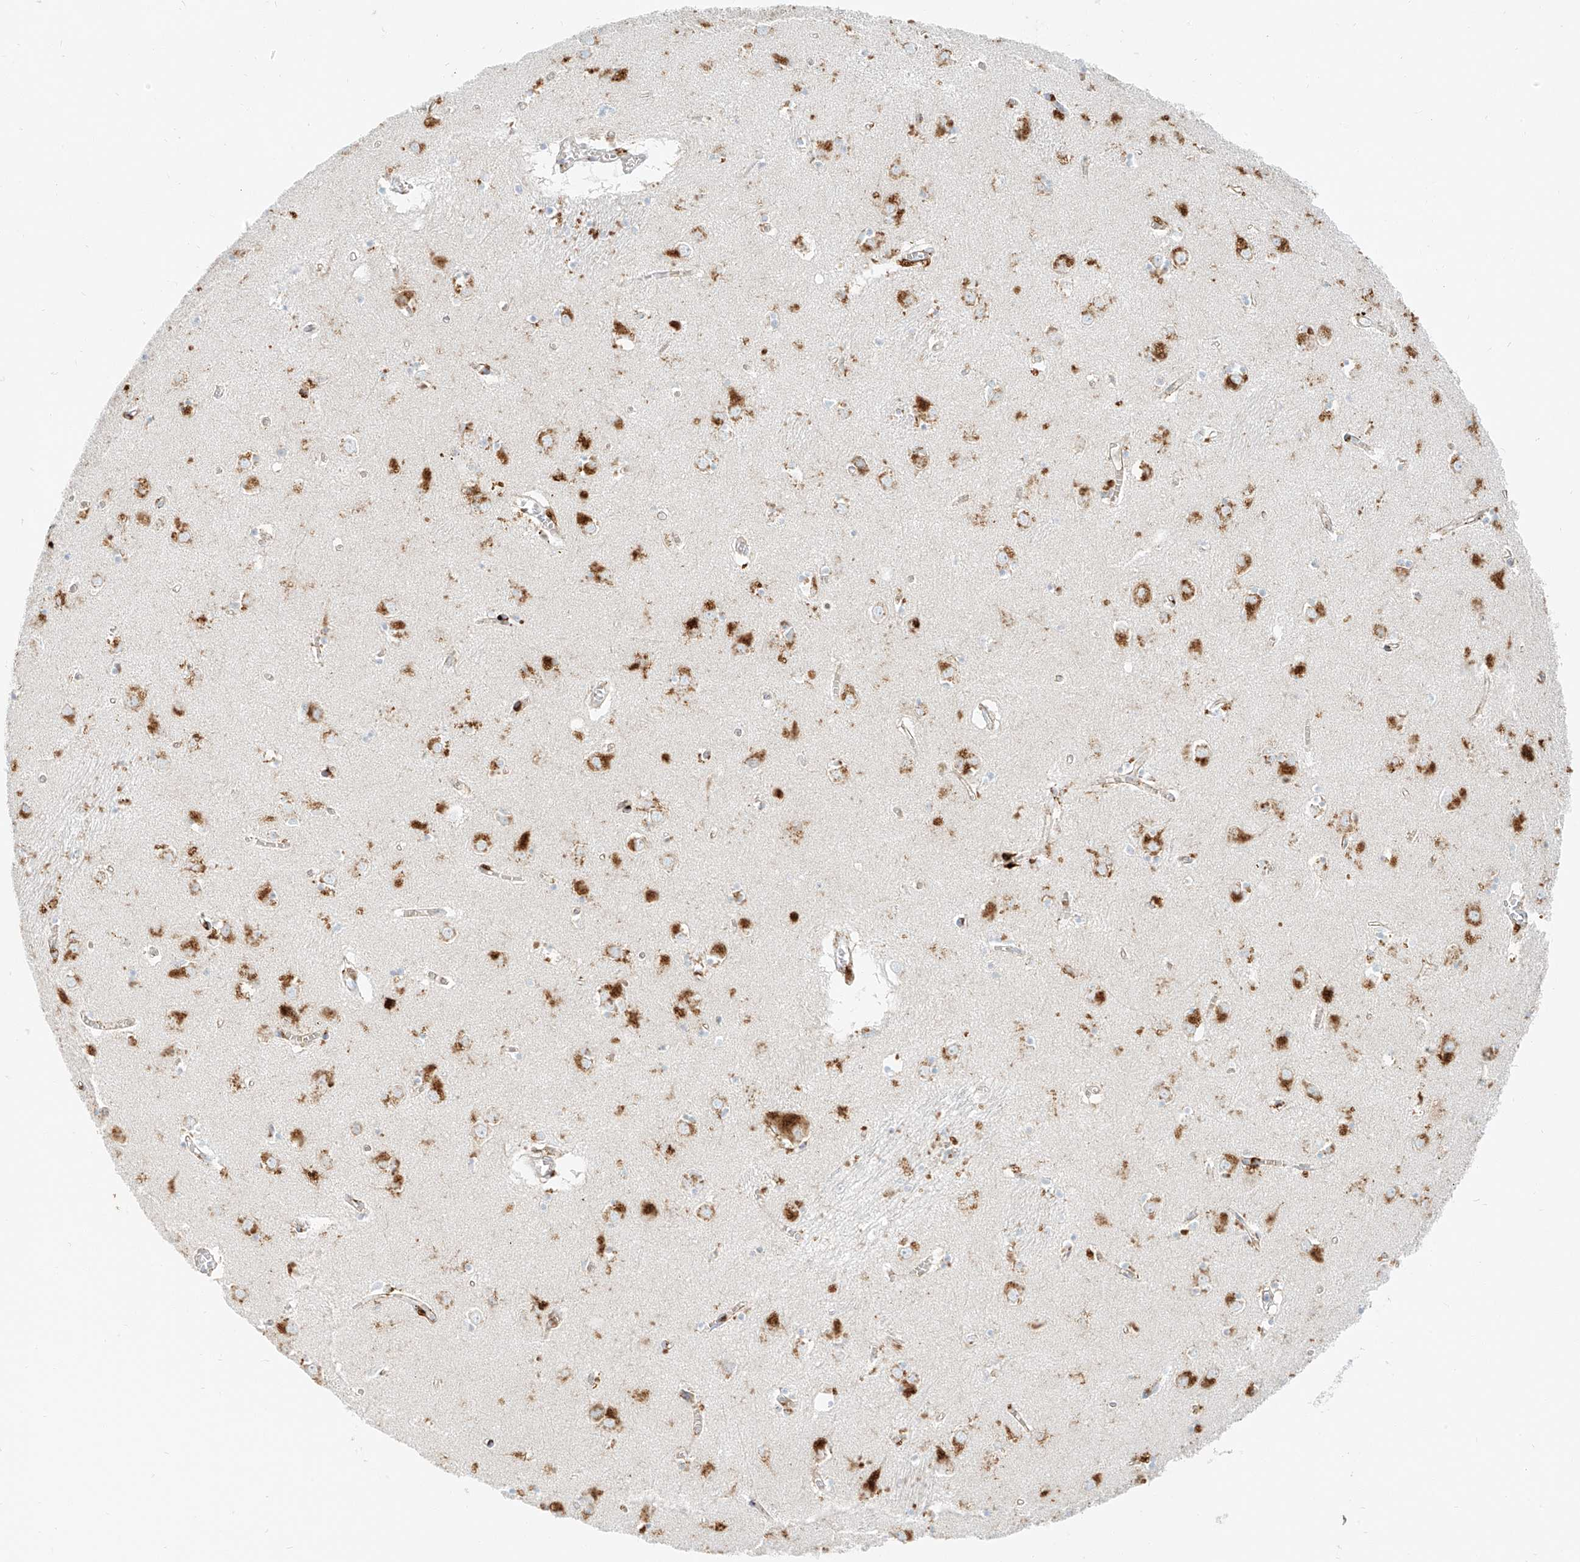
{"staining": {"intensity": "strong", "quantity": ">75%", "location": "cytoplasmic/membranous"}, "tissue": "caudate", "cell_type": "Glial cells", "image_type": "normal", "snomed": [{"axis": "morphology", "description": "Normal tissue, NOS"}, {"axis": "topography", "description": "Lateral ventricle wall"}], "caption": "A high-resolution micrograph shows immunohistochemistry staining of unremarkable caudate, which shows strong cytoplasmic/membranous positivity in approximately >75% of glial cells.", "gene": "SLC35F6", "patient": {"sex": "male", "age": 70}}